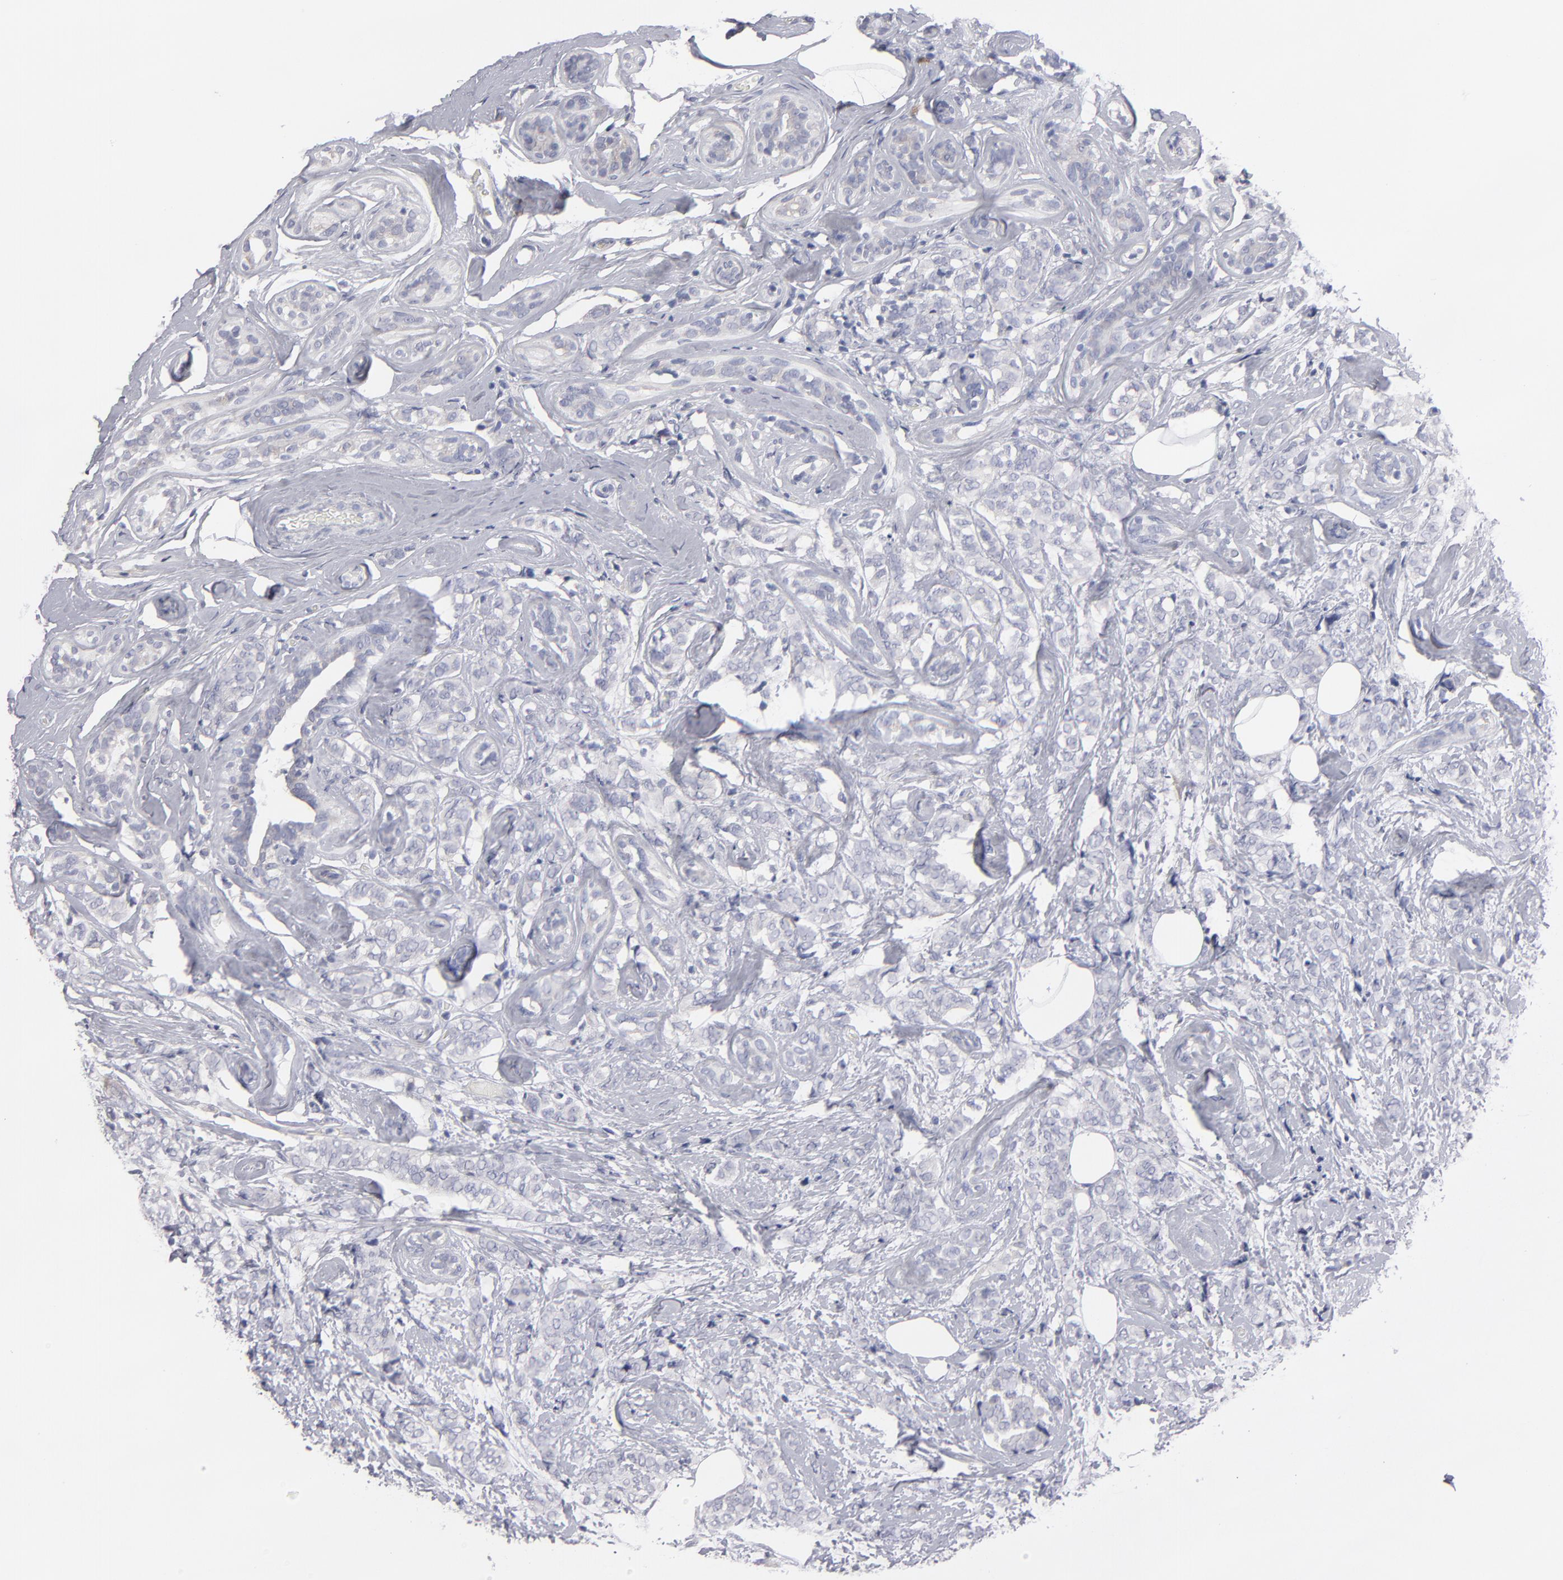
{"staining": {"intensity": "weak", "quantity": "<25%", "location": "cytoplasmic/membranous"}, "tissue": "breast cancer", "cell_type": "Tumor cells", "image_type": "cancer", "snomed": [{"axis": "morphology", "description": "Lobular carcinoma"}, {"axis": "topography", "description": "Breast"}], "caption": "DAB immunohistochemical staining of breast cancer (lobular carcinoma) shows no significant expression in tumor cells. (Brightfield microscopy of DAB immunohistochemistry at high magnification).", "gene": "CCDC80", "patient": {"sex": "female", "age": 60}}